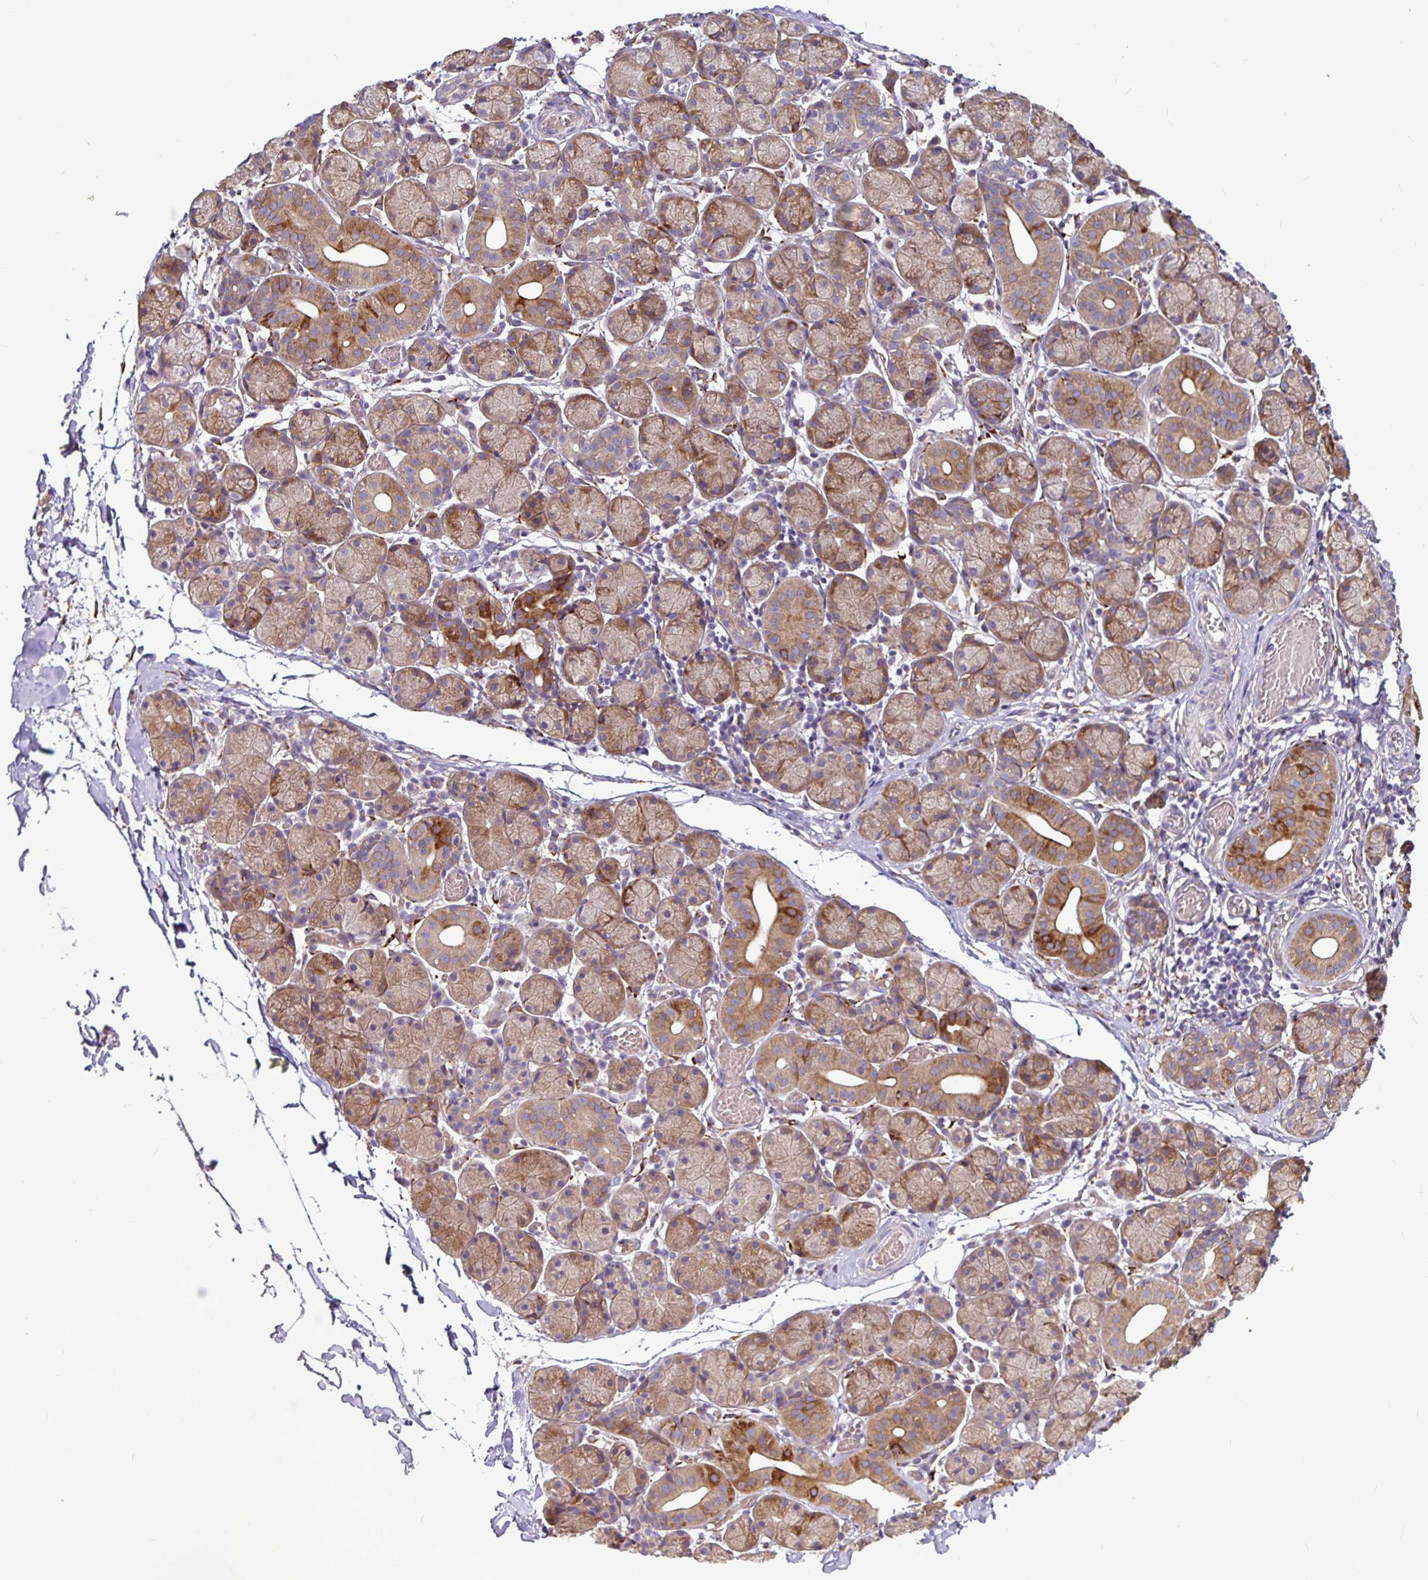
{"staining": {"intensity": "moderate", "quantity": "25%-75%", "location": "cytoplasmic/membranous"}, "tissue": "salivary gland", "cell_type": "Glandular cells", "image_type": "normal", "snomed": [{"axis": "morphology", "description": "Normal tissue, NOS"}, {"axis": "topography", "description": "Salivary gland"}], "caption": "Immunohistochemical staining of unremarkable salivary gland exhibits medium levels of moderate cytoplasmic/membranous expression in about 25%-75% of glandular cells.", "gene": "P4HA2", "patient": {"sex": "female", "age": 24}}